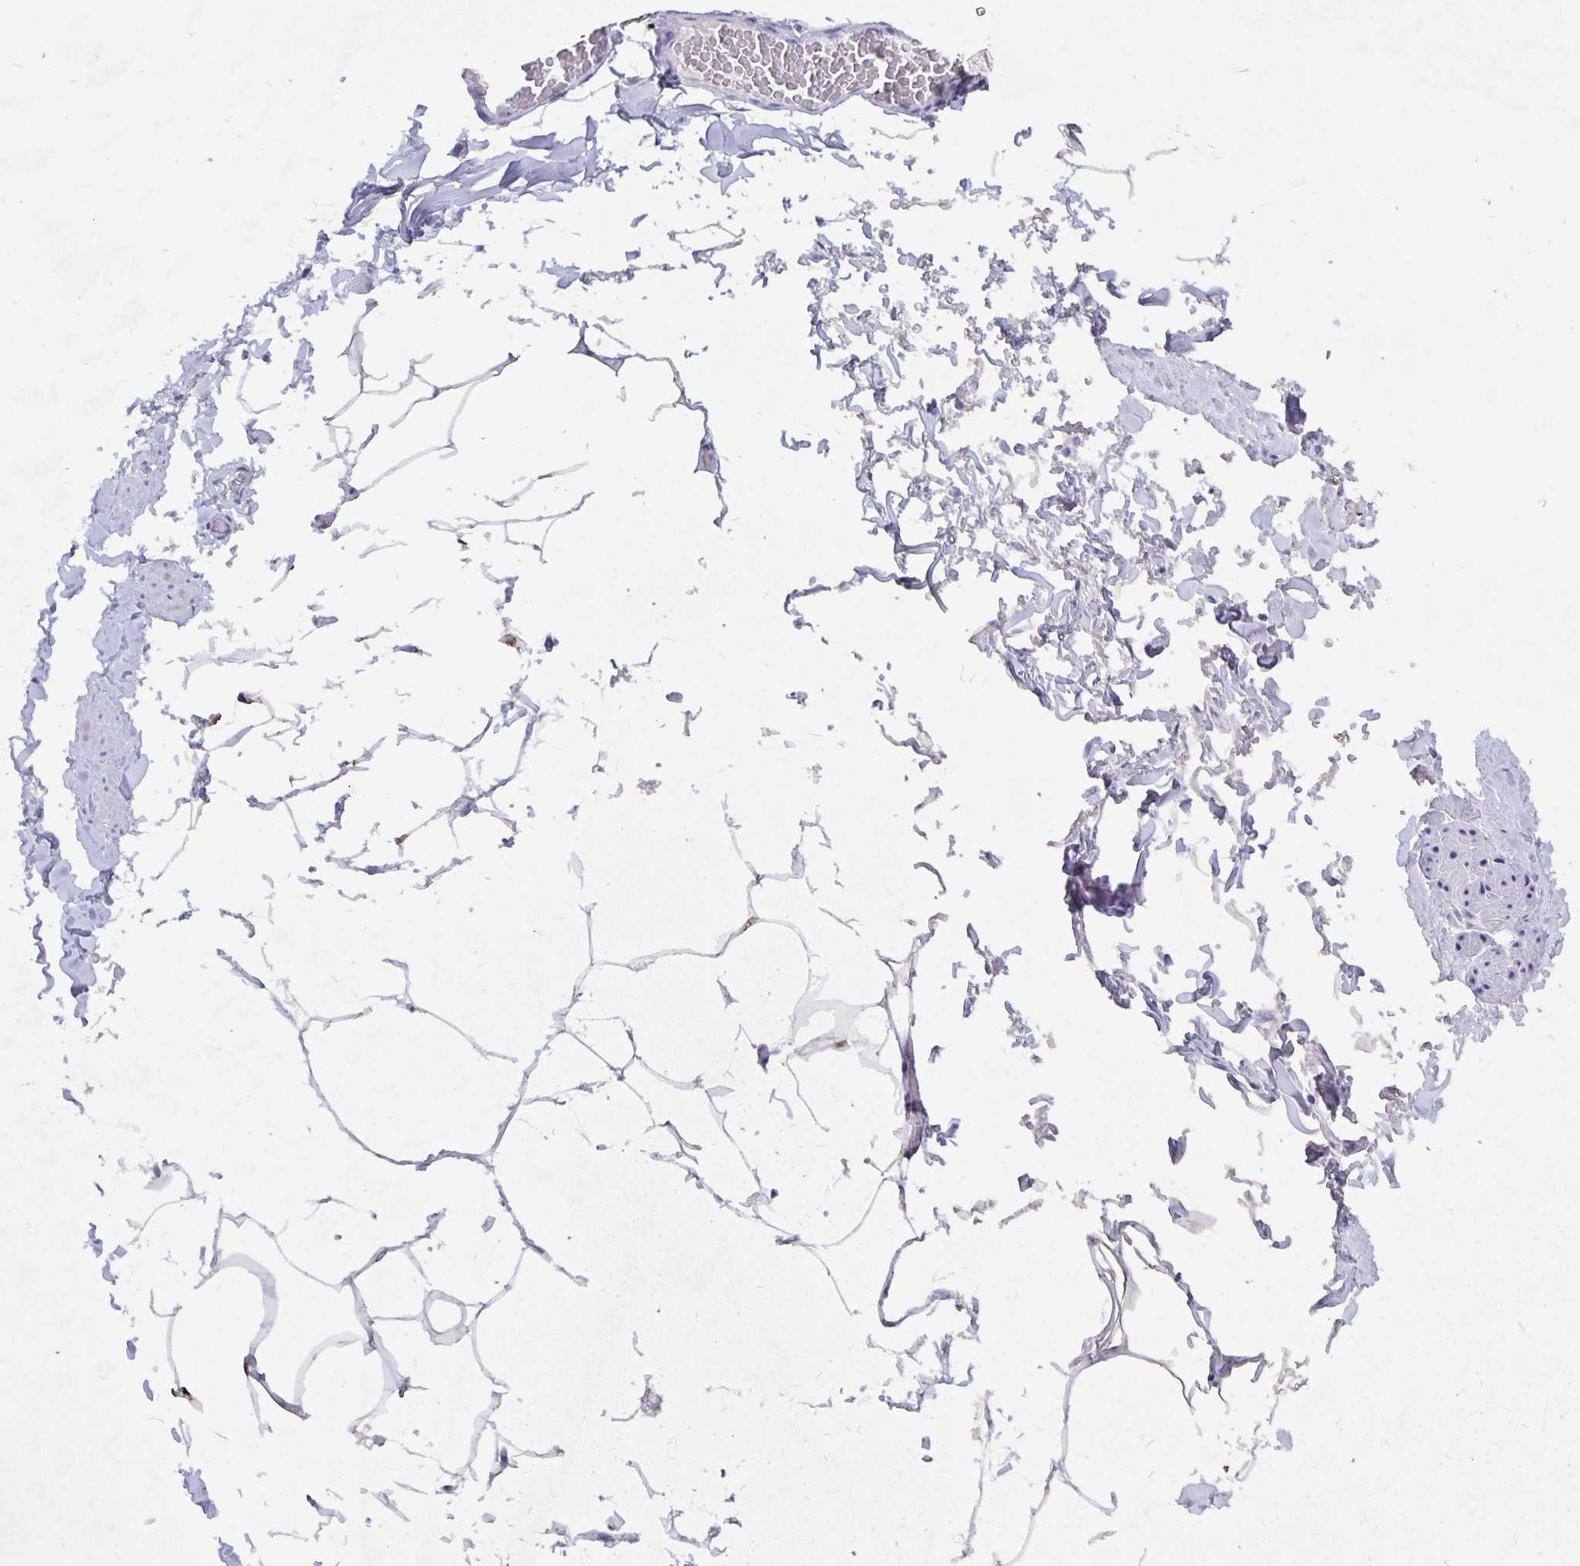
{"staining": {"intensity": "negative", "quantity": "none", "location": "none"}, "tissue": "adipose tissue", "cell_type": "Adipocytes", "image_type": "normal", "snomed": [{"axis": "morphology", "description": "Normal tissue, NOS"}, {"axis": "topography", "description": "Vascular tissue"}, {"axis": "topography", "description": "Peripheral nerve tissue"}], "caption": "Adipocytes are negative for protein expression in benign human adipose tissue. The staining was performed using DAB (3,3'-diaminobenzidine) to visualize the protein expression in brown, while the nuclei were stained in blue with hematoxylin (Magnification: 20x).", "gene": "SMOC1", "patient": {"sex": "male", "age": 41}}